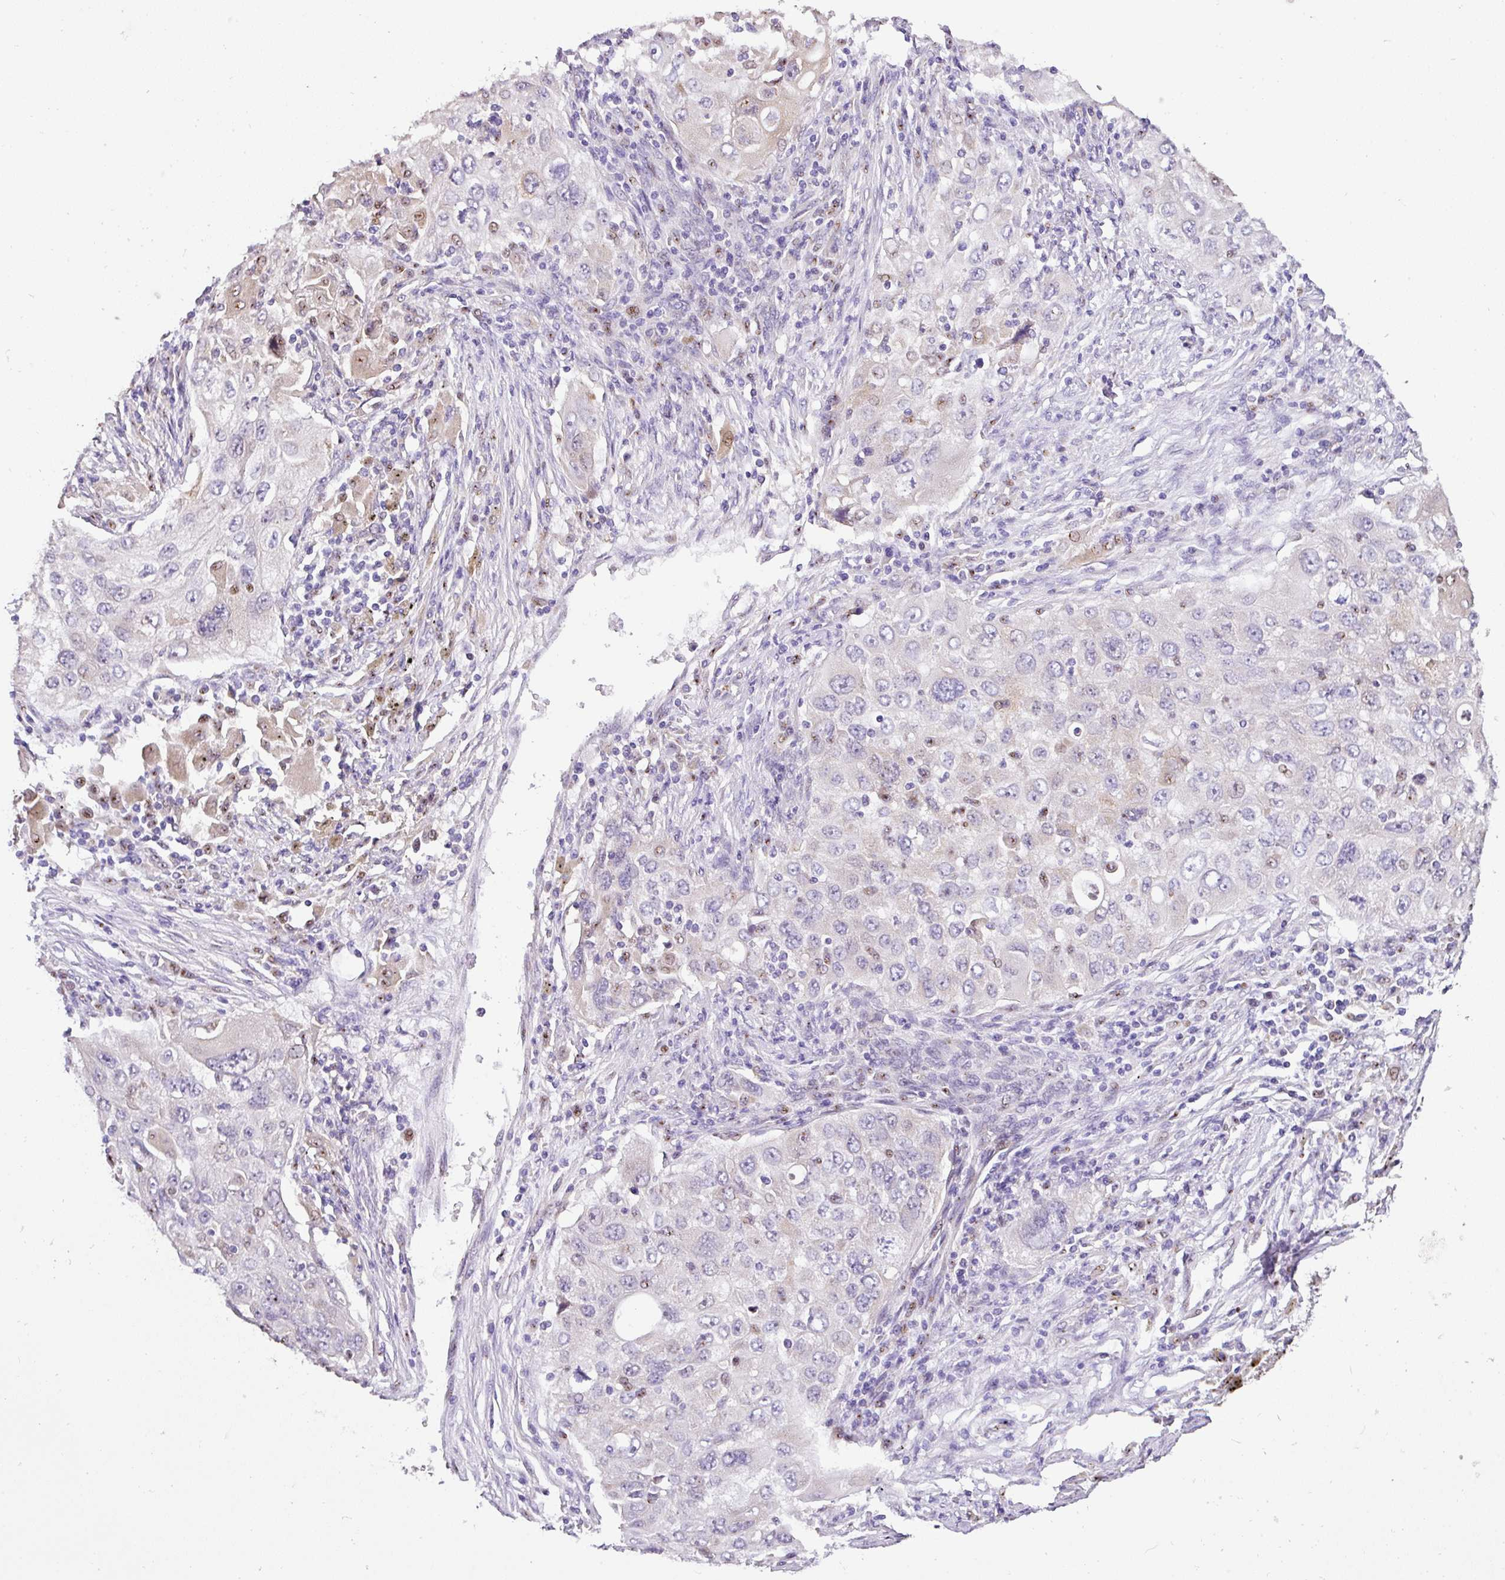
{"staining": {"intensity": "negative", "quantity": "none", "location": "none"}, "tissue": "lung cancer", "cell_type": "Tumor cells", "image_type": "cancer", "snomed": [{"axis": "morphology", "description": "Adenocarcinoma, NOS"}, {"axis": "morphology", "description": "Adenocarcinoma, metastatic, NOS"}, {"axis": "topography", "description": "Lymph node"}, {"axis": "topography", "description": "Lung"}], "caption": "The photomicrograph demonstrates no staining of tumor cells in lung cancer. (Brightfield microscopy of DAB immunohistochemistry (IHC) at high magnification).", "gene": "ZG16", "patient": {"sex": "female", "age": 42}}